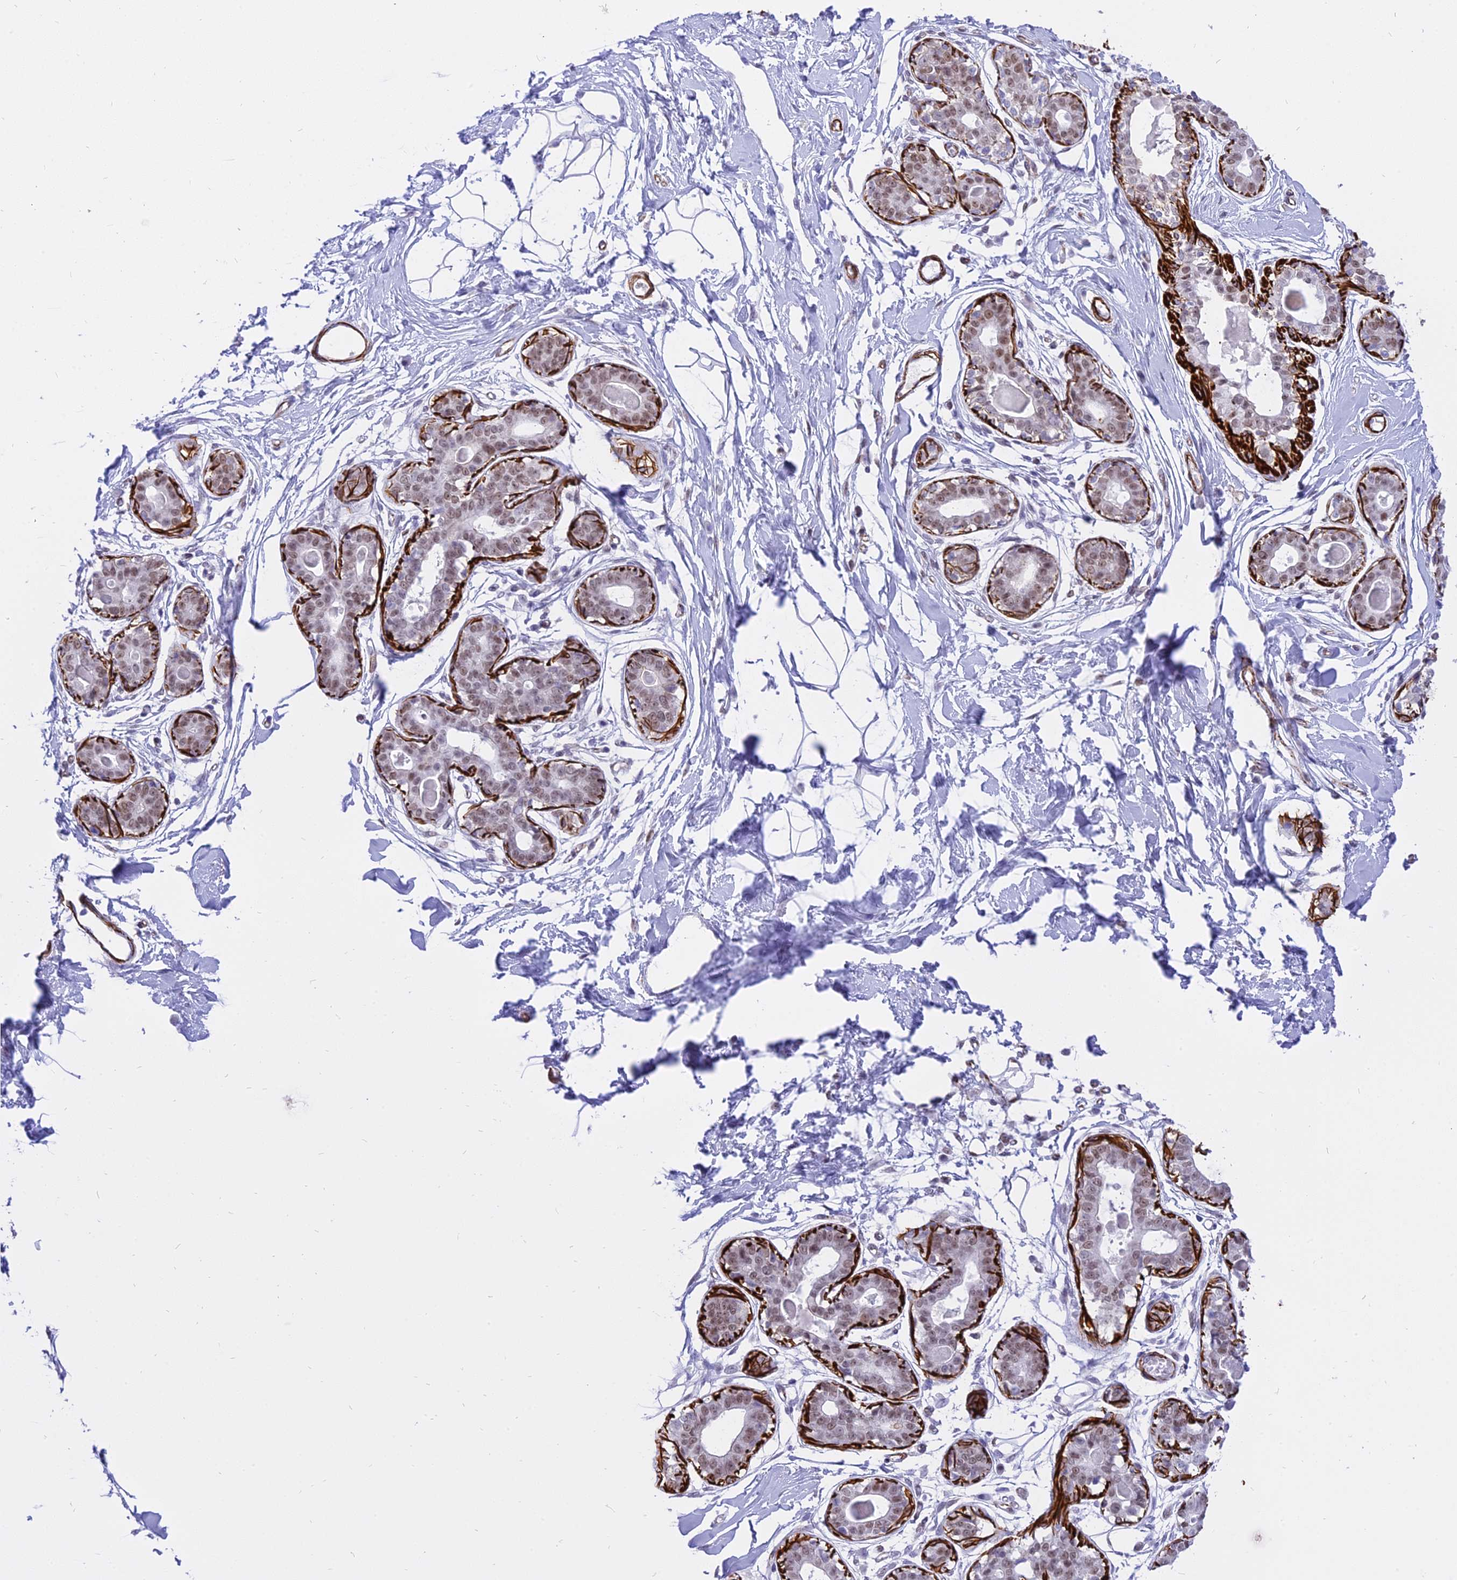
{"staining": {"intensity": "negative", "quantity": "none", "location": "none"}, "tissue": "breast", "cell_type": "Adipocytes", "image_type": "normal", "snomed": [{"axis": "morphology", "description": "Normal tissue, NOS"}, {"axis": "topography", "description": "Breast"}], "caption": "The image demonstrates no significant positivity in adipocytes of breast. (DAB immunohistochemistry (IHC) visualized using brightfield microscopy, high magnification).", "gene": "CENPV", "patient": {"sex": "female", "age": 45}}